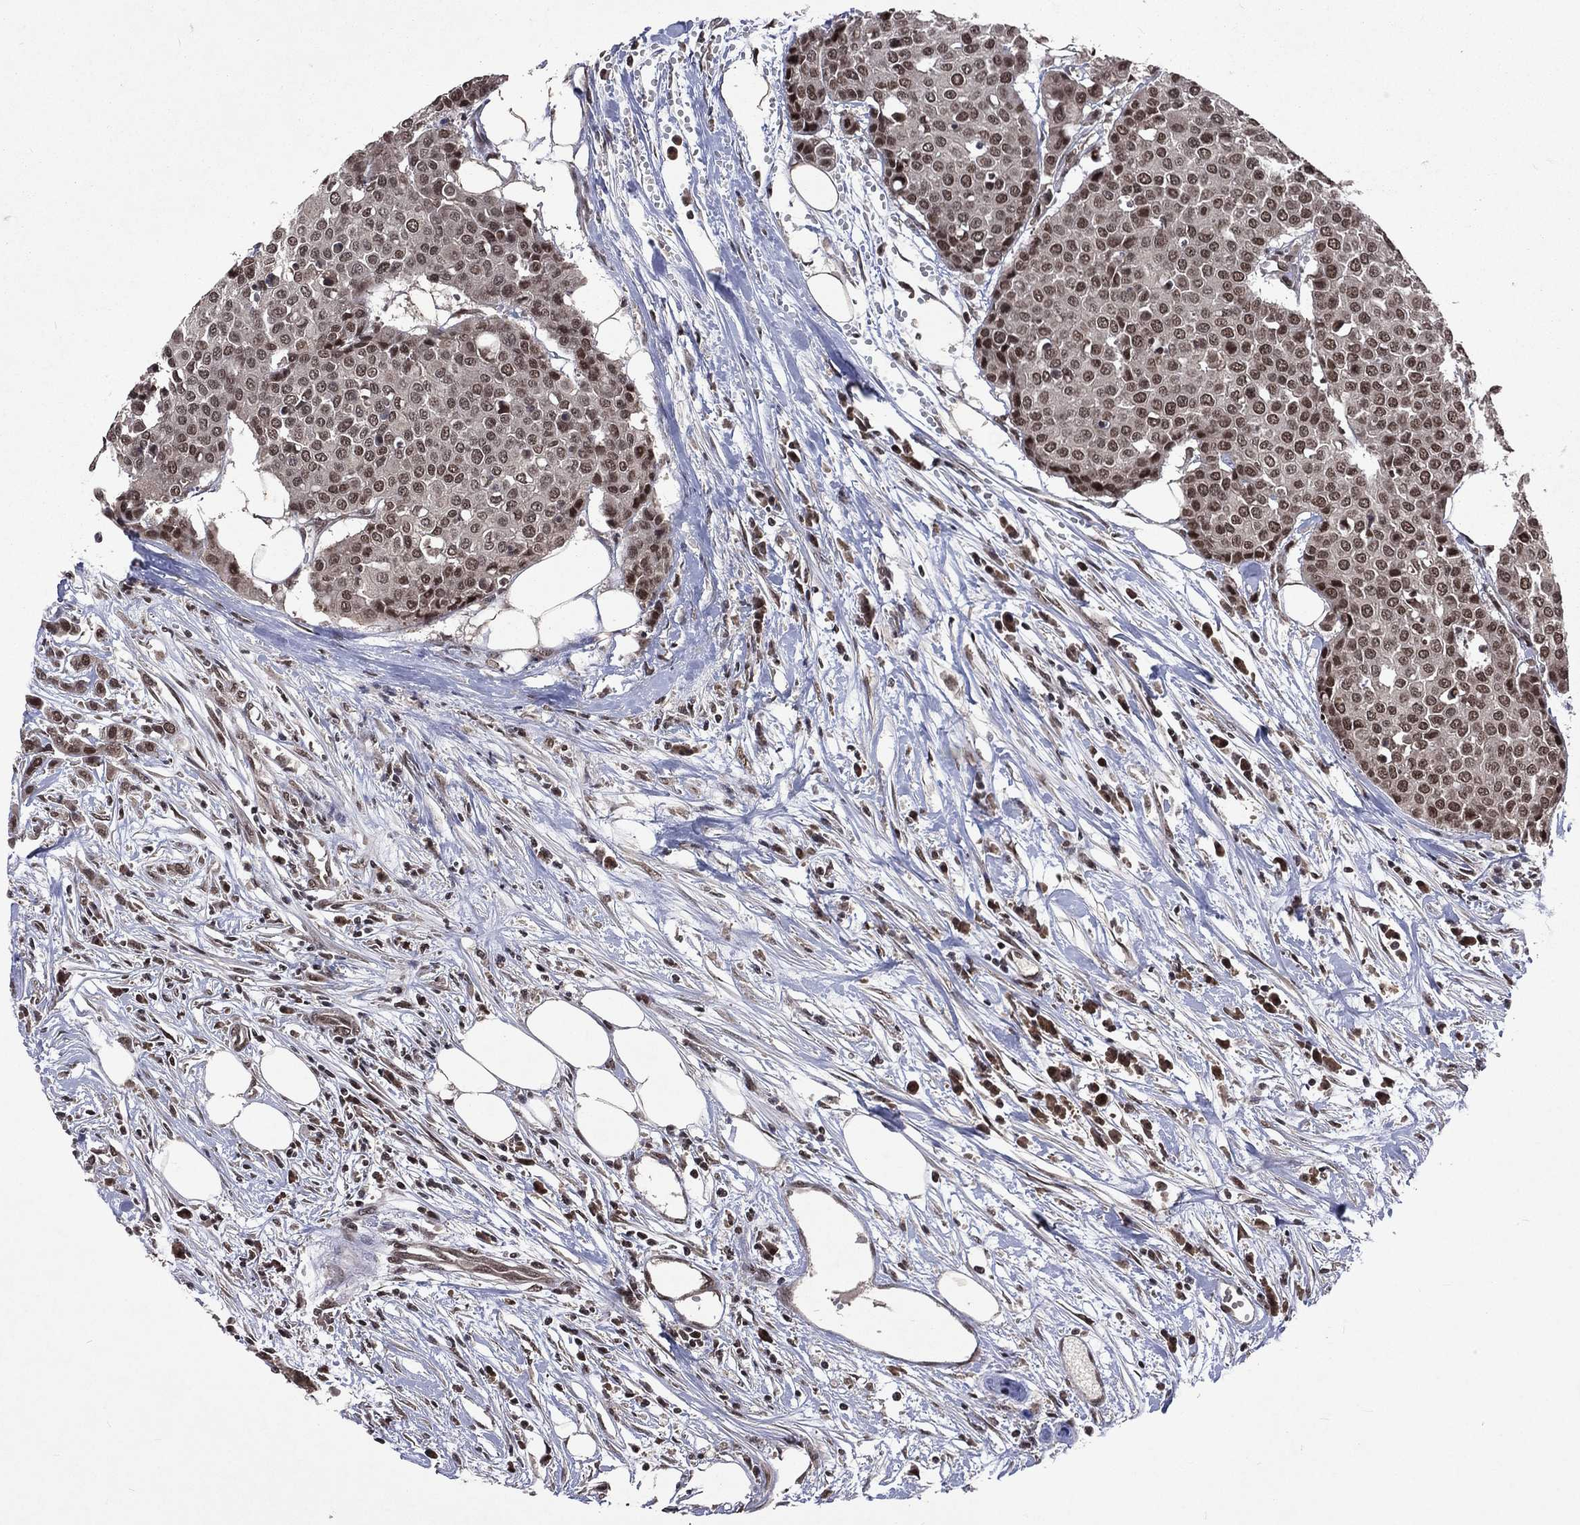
{"staining": {"intensity": "moderate", "quantity": "25%-75%", "location": "nuclear"}, "tissue": "carcinoid", "cell_type": "Tumor cells", "image_type": "cancer", "snomed": [{"axis": "morphology", "description": "Carcinoid, malignant, NOS"}, {"axis": "topography", "description": "Colon"}], "caption": "Immunohistochemistry (IHC) (DAB) staining of carcinoid reveals moderate nuclear protein staining in about 25%-75% of tumor cells.", "gene": "DMAP1", "patient": {"sex": "male", "age": 81}}